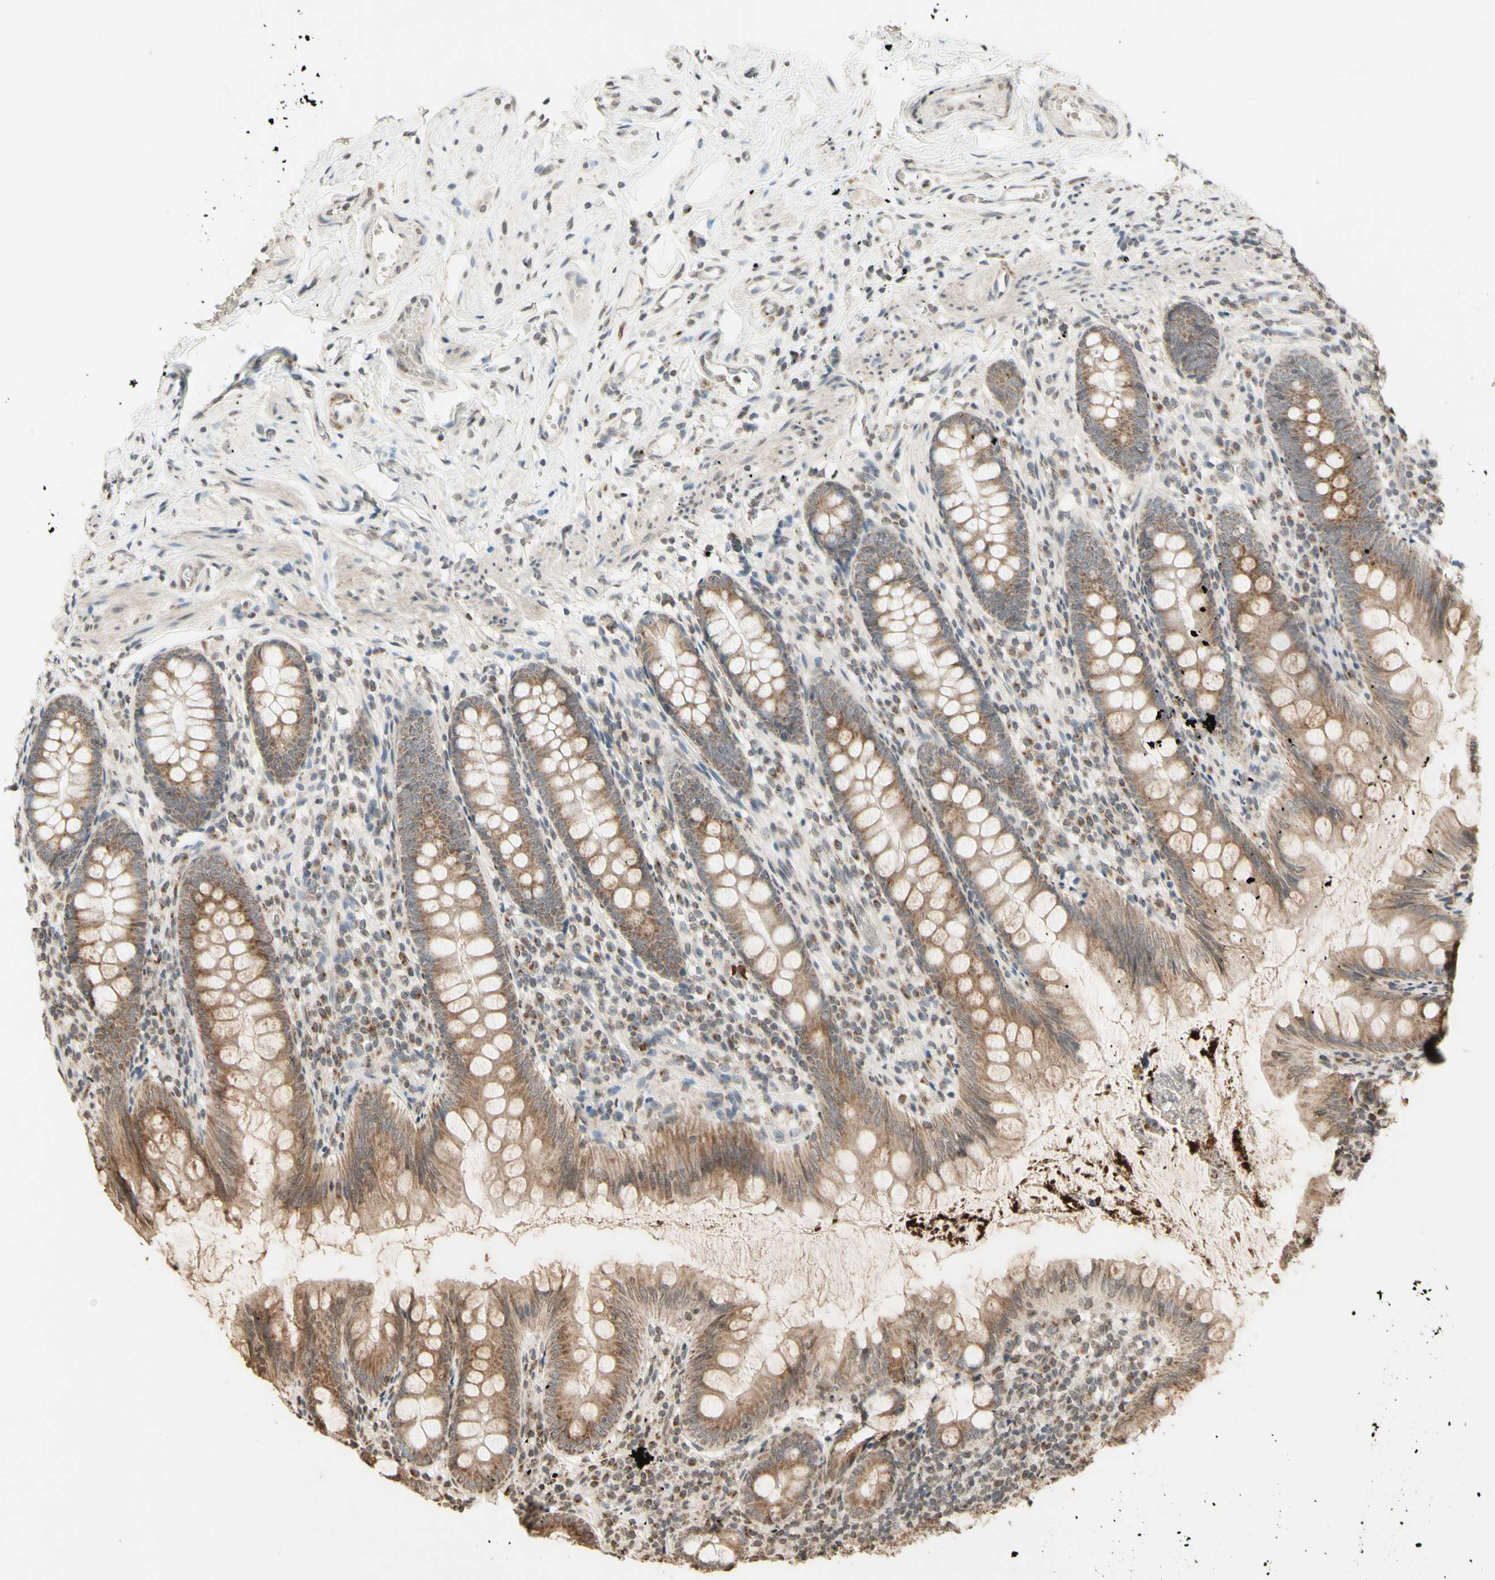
{"staining": {"intensity": "moderate", "quantity": ">75%", "location": "cytoplasmic/membranous"}, "tissue": "appendix", "cell_type": "Glandular cells", "image_type": "normal", "snomed": [{"axis": "morphology", "description": "Normal tissue, NOS"}, {"axis": "topography", "description": "Appendix"}], "caption": "Glandular cells demonstrate medium levels of moderate cytoplasmic/membranous expression in about >75% of cells in normal appendix.", "gene": "CCNI", "patient": {"sex": "female", "age": 77}}